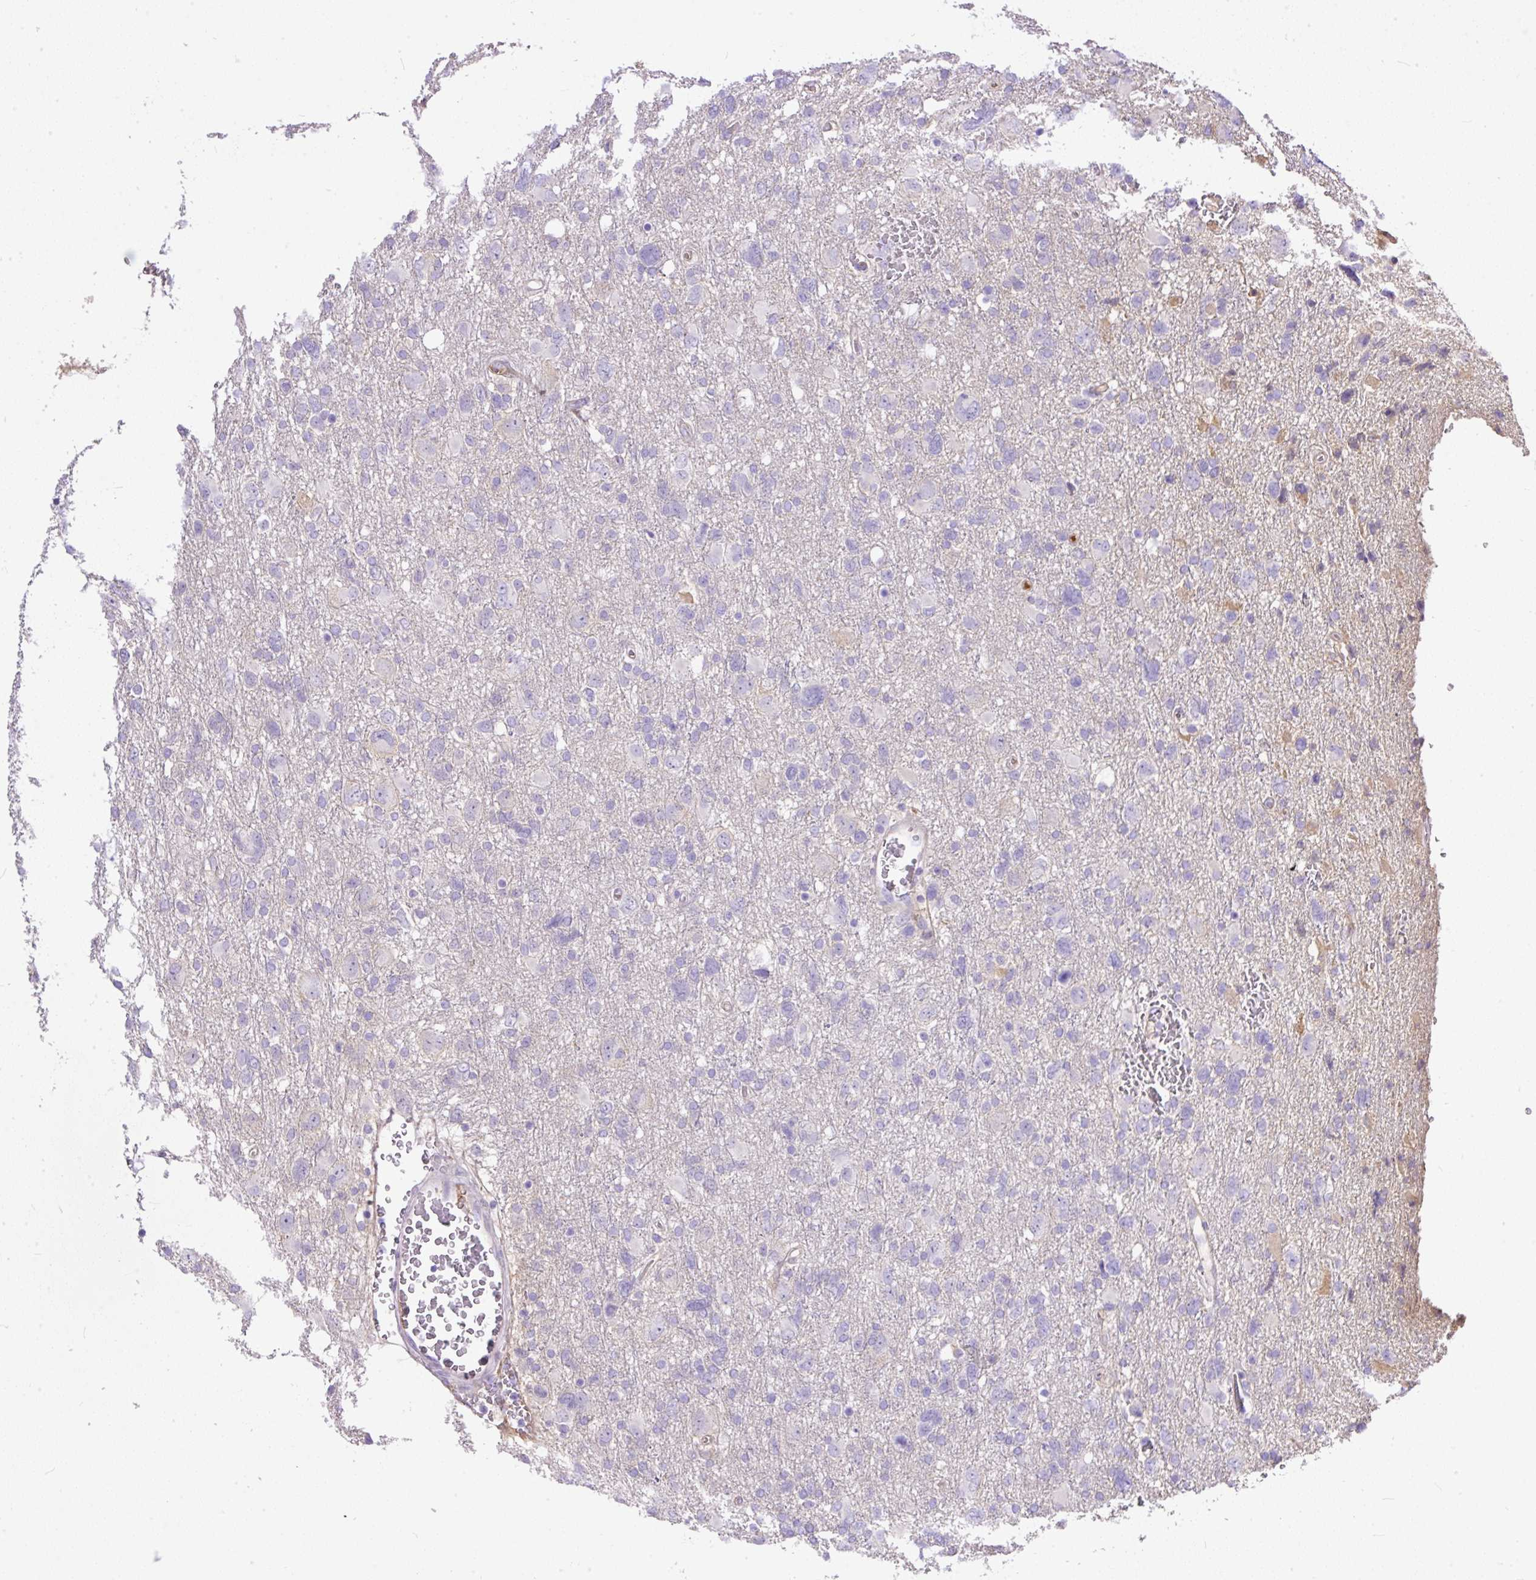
{"staining": {"intensity": "negative", "quantity": "none", "location": "none"}, "tissue": "glioma", "cell_type": "Tumor cells", "image_type": "cancer", "snomed": [{"axis": "morphology", "description": "Glioma, malignant, High grade"}, {"axis": "topography", "description": "Brain"}], "caption": "Immunohistochemistry (IHC) micrograph of neoplastic tissue: human malignant glioma (high-grade) stained with DAB exhibits no significant protein staining in tumor cells.", "gene": "CLEC3B", "patient": {"sex": "male", "age": 61}}